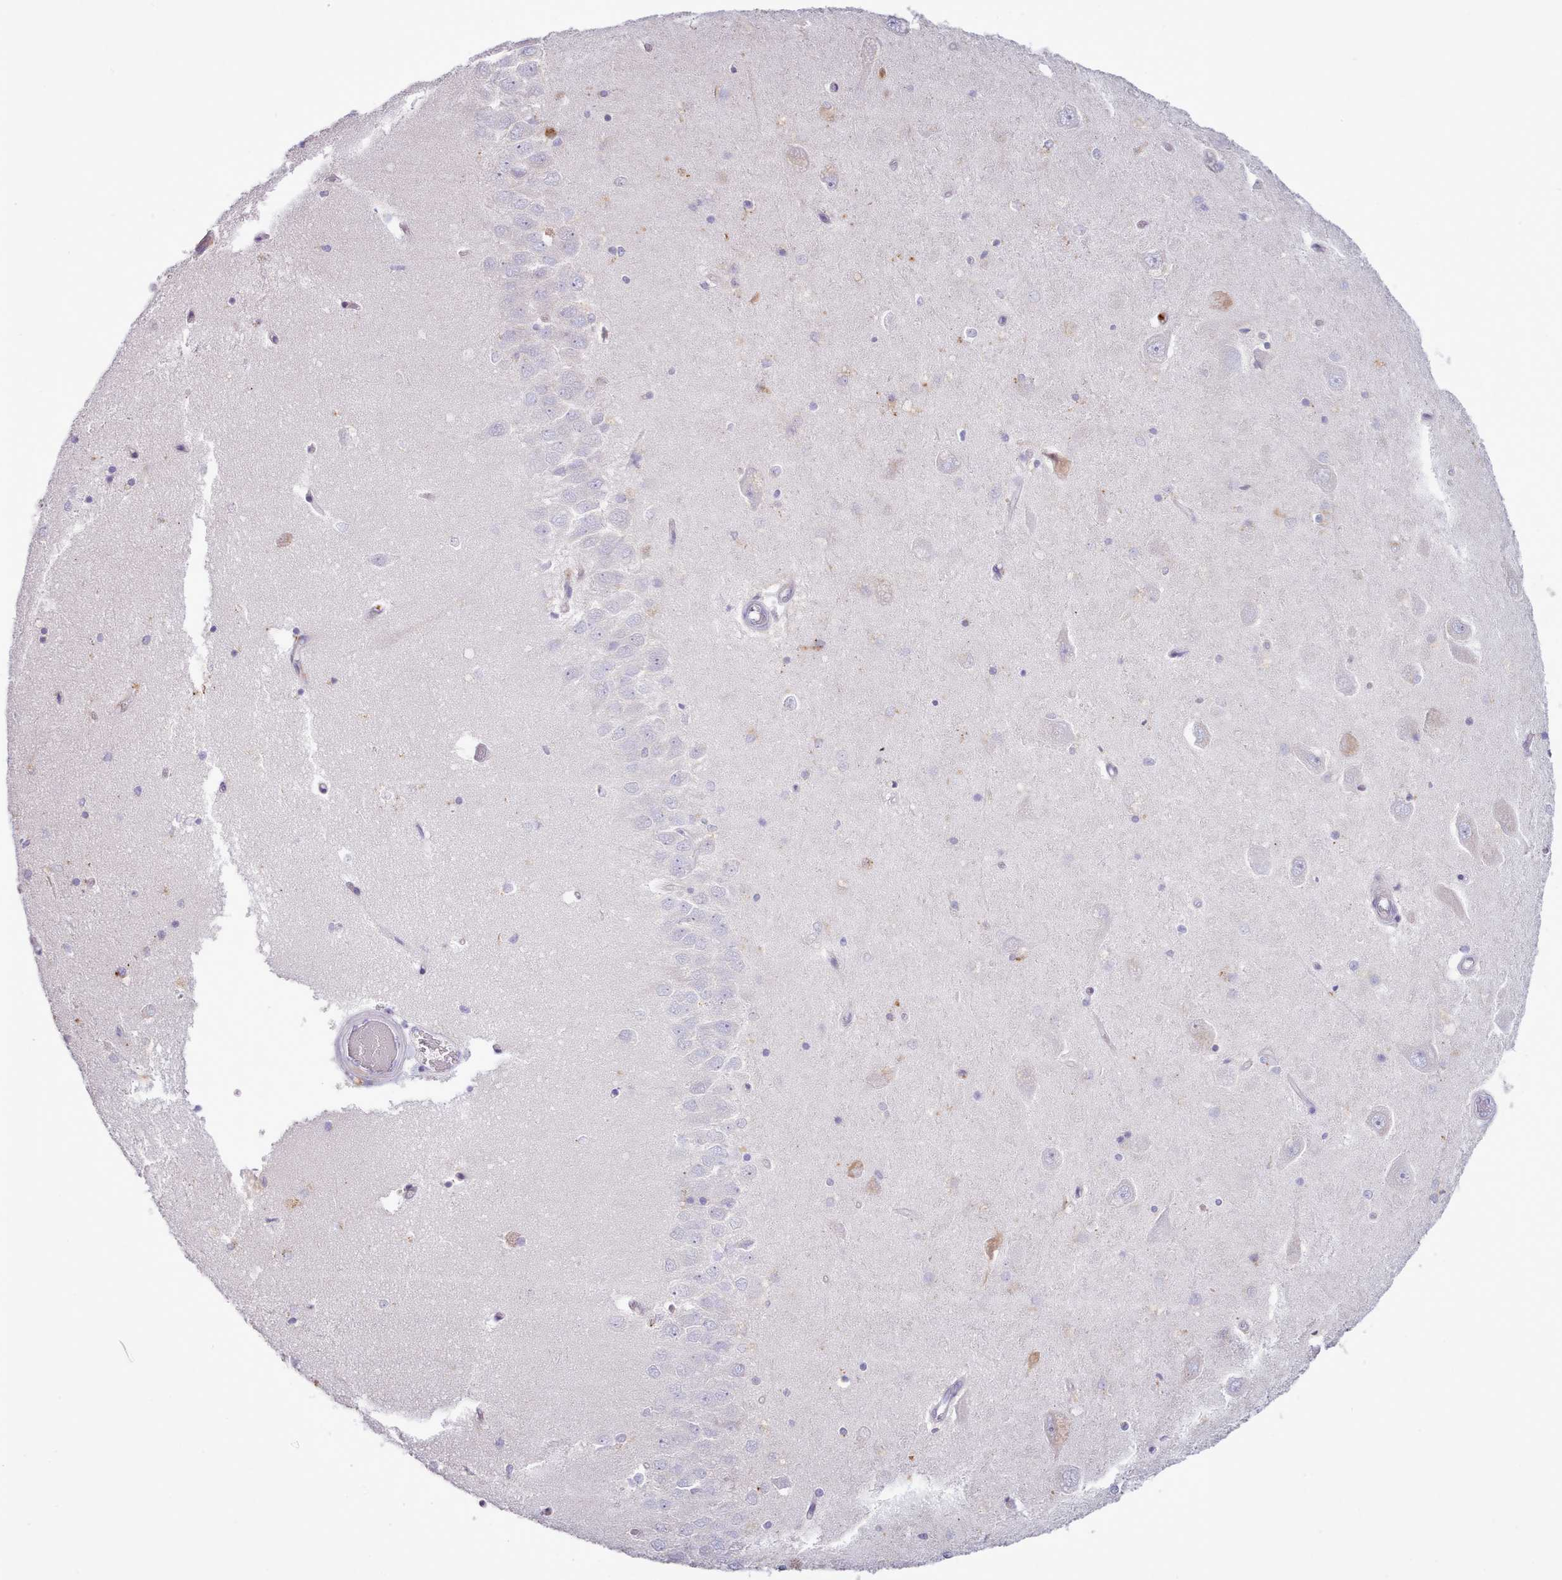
{"staining": {"intensity": "negative", "quantity": "none", "location": "none"}, "tissue": "hippocampus", "cell_type": "Glial cells", "image_type": "normal", "snomed": [{"axis": "morphology", "description": "Normal tissue, NOS"}, {"axis": "topography", "description": "Hippocampus"}], "caption": "Glial cells show no significant staining in normal hippocampus.", "gene": "SRD5A1", "patient": {"sex": "male", "age": 45}}